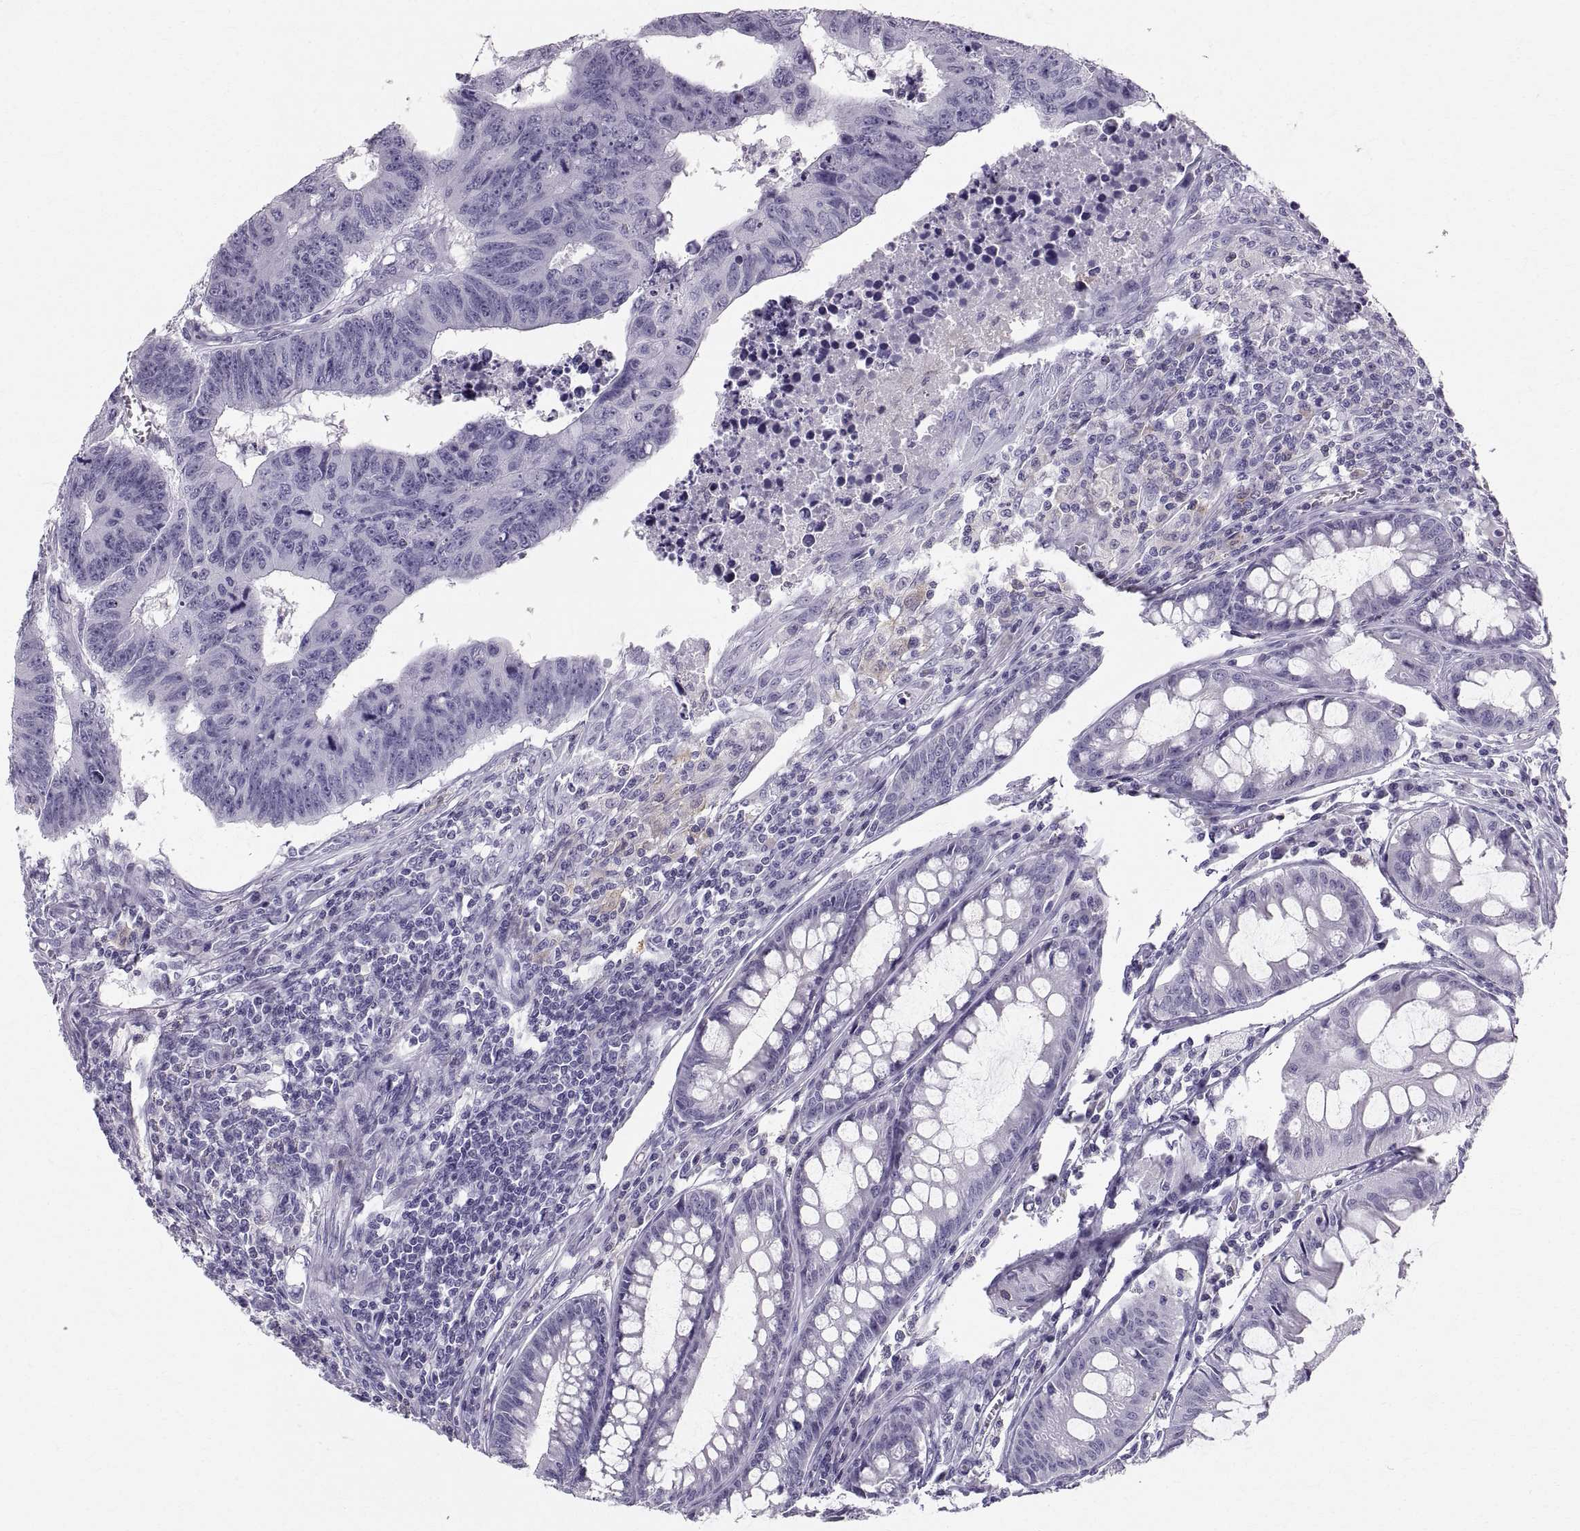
{"staining": {"intensity": "negative", "quantity": "none", "location": "none"}, "tissue": "colorectal cancer", "cell_type": "Tumor cells", "image_type": "cancer", "snomed": [{"axis": "morphology", "description": "Adenocarcinoma, NOS"}, {"axis": "topography", "description": "Rectum"}], "caption": "There is no significant staining in tumor cells of colorectal cancer (adenocarcinoma).", "gene": "SLC22A6", "patient": {"sex": "female", "age": 85}}